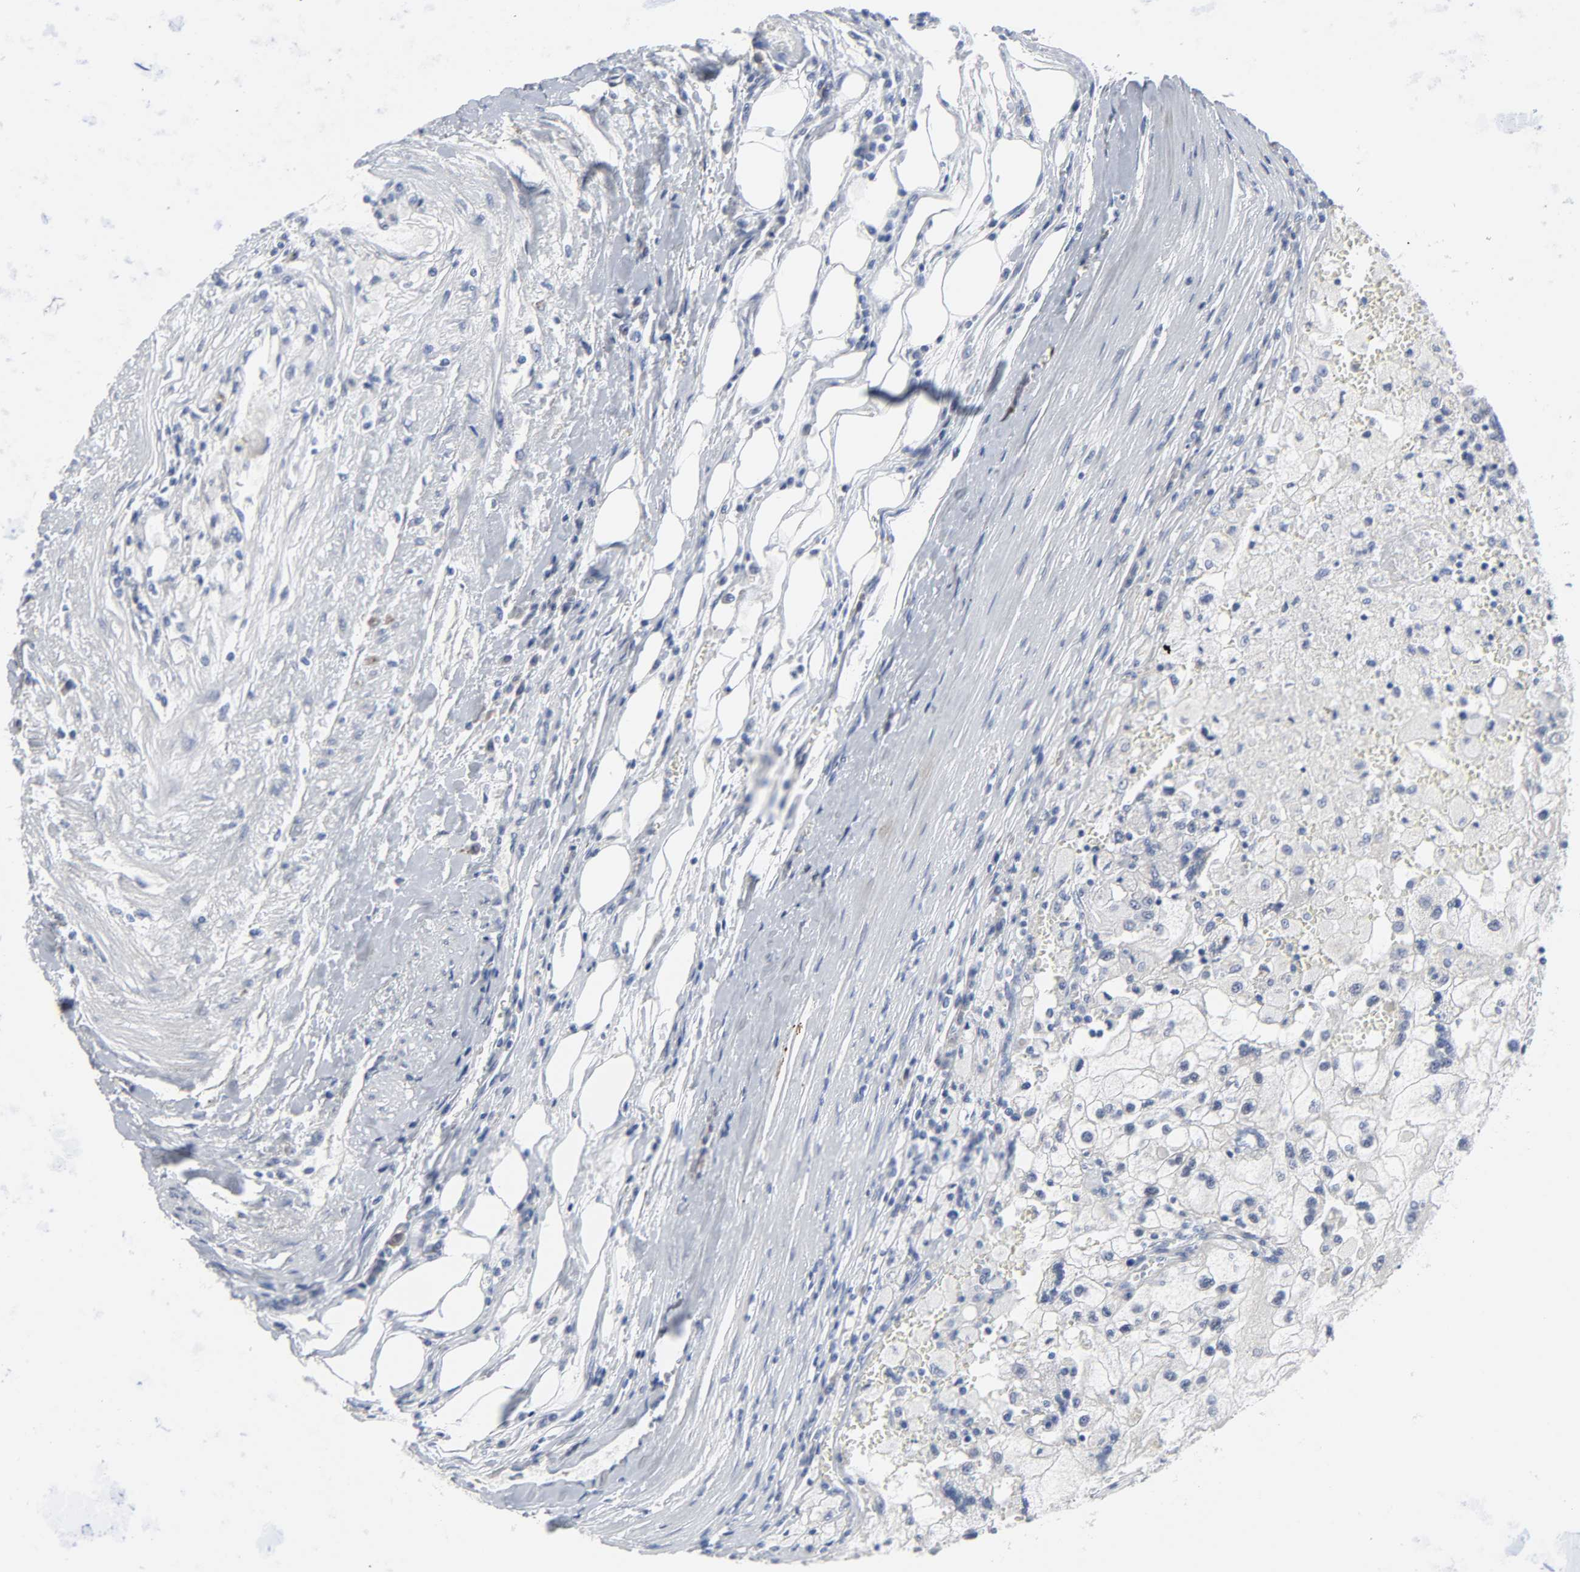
{"staining": {"intensity": "negative", "quantity": "none", "location": "none"}, "tissue": "renal cancer", "cell_type": "Tumor cells", "image_type": "cancer", "snomed": [{"axis": "morphology", "description": "Normal tissue, NOS"}, {"axis": "morphology", "description": "Adenocarcinoma, NOS"}, {"axis": "topography", "description": "Kidney"}], "caption": "Tumor cells show no significant staining in renal cancer (adenocarcinoma).", "gene": "SALL2", "patient": {"sex": "male", "age": 71}}